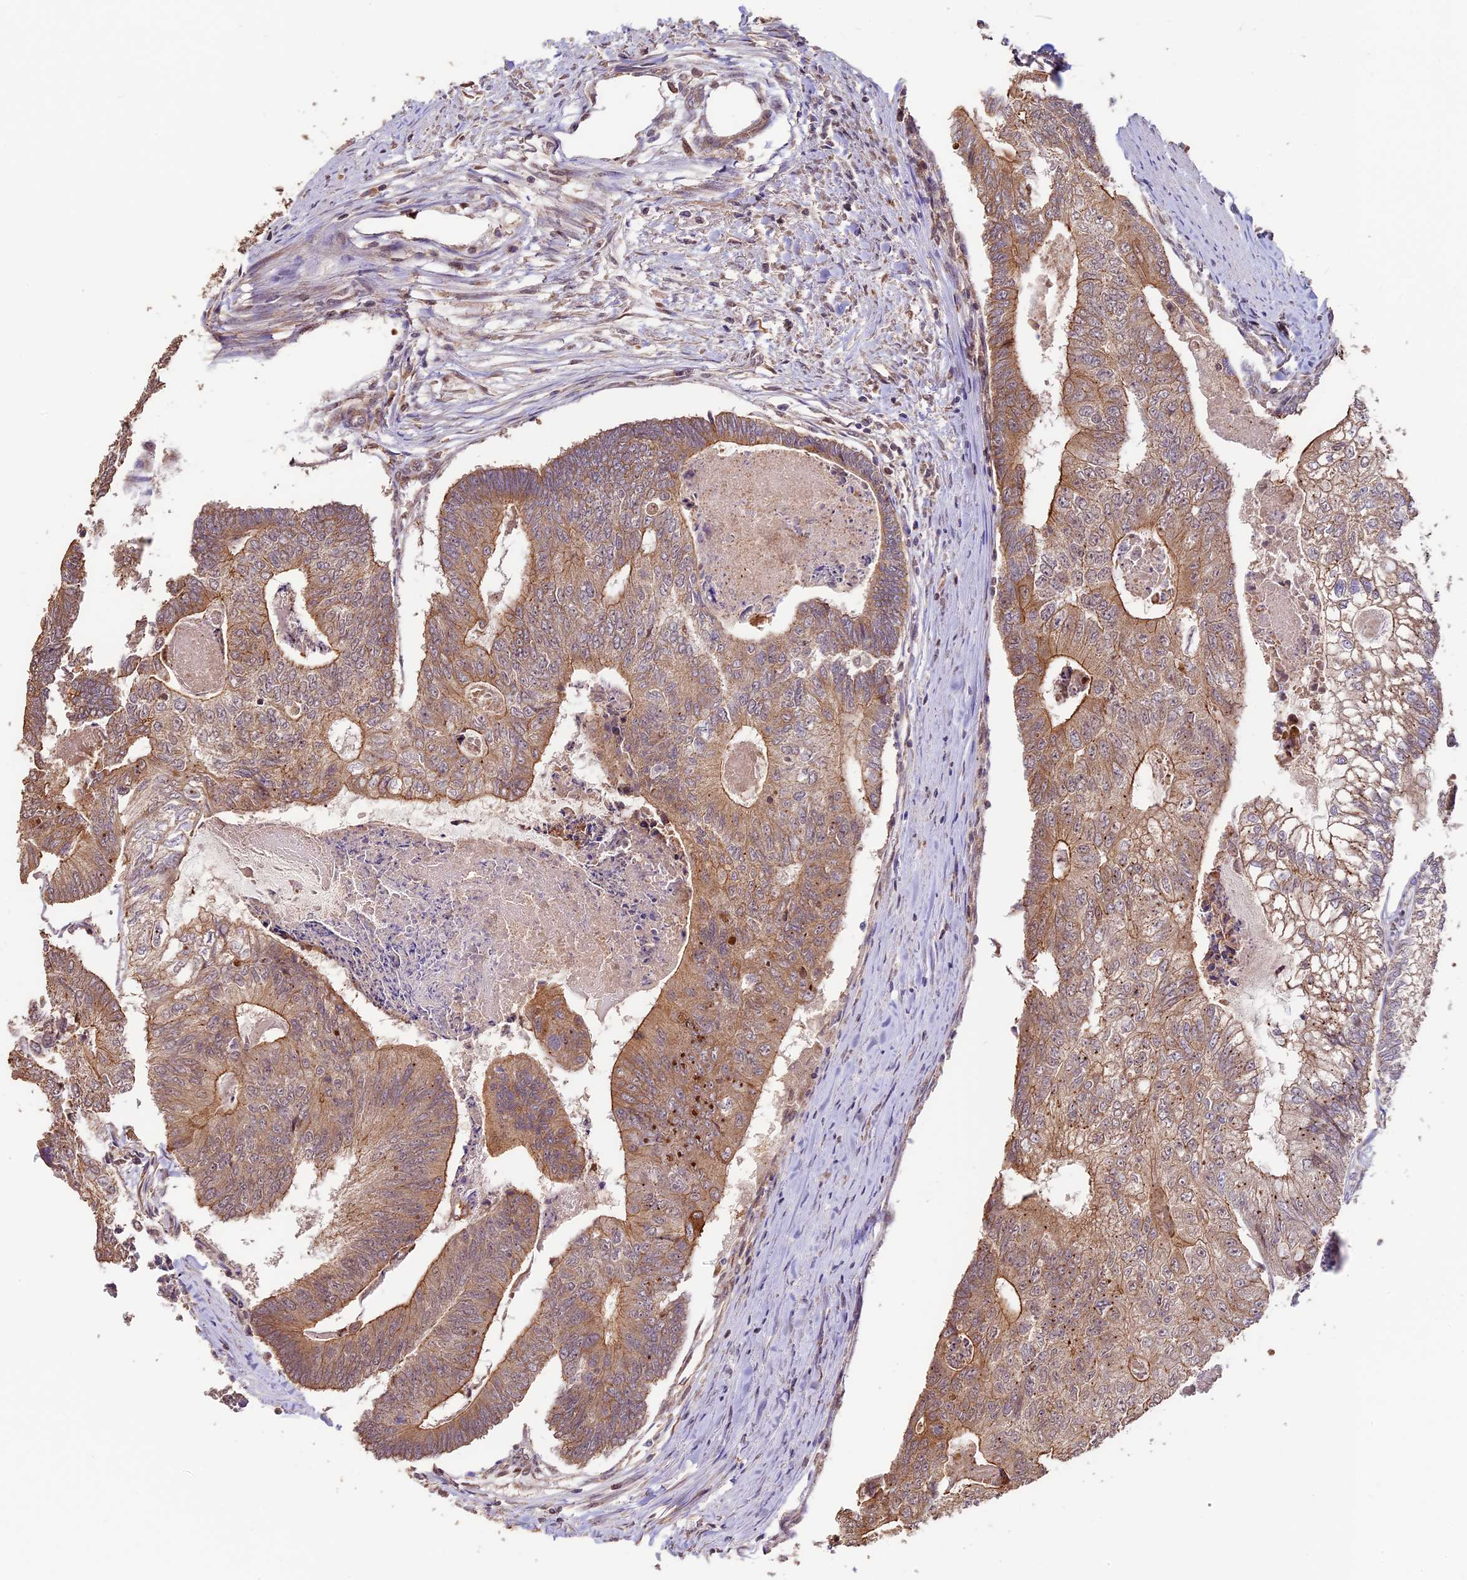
{"staining": {"intensity": "moderate", "quantity": ">75%", "location": "cytoplasmic/membranous"}, "tissue": "colorectal cancer", "cell_type": "Tumor cells", "image_type": "cancer", "snomed": [{"axis": "morphology", "description": "Adenocarcinoma, NOS"}, {"axis": "topography", "description": "Colon"}], "caption": "The photomicrograph reveals immunohistochemical staining of colorectal cancer (adenocarcinoma). There is moderate cytoplasmic/membranous positivity is appreciated in approximately >75% of tumor cells.", "gene": "BCAS4", "patient": {"sex": "female", "age": 67}}